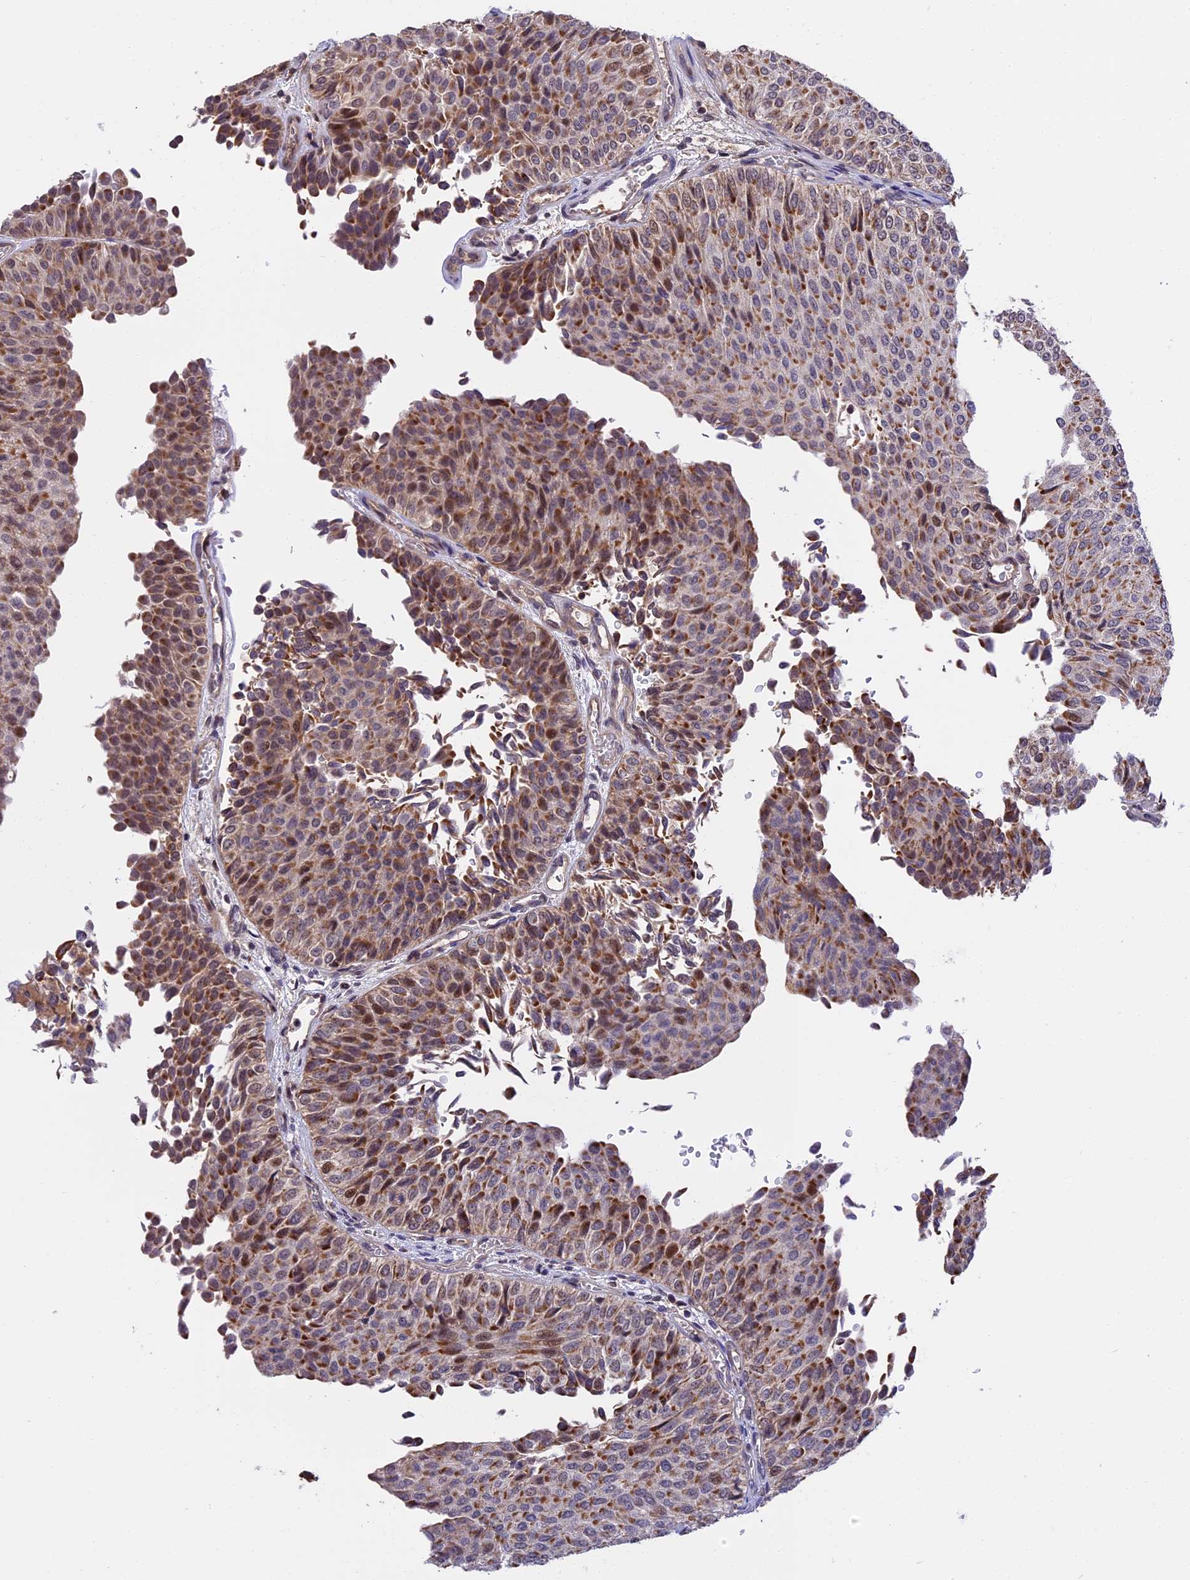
{"staining": {"intensity": "moderate", "quantity": ">75%", "location": "cytoplasmic/membranous,nuclear"}, "tissue": "urothelial cancer", "cell_type": "Tumor cells", "image_type": "cancer", "snomed": [{"axis": "morphology", "description": "Urothelial carcinoma, Low grade"}, {"axis": "topography", "description": "Urinary bladder"}], "caption": "Brown immunohistochemical staining in human urothelial carcinoma (low-grade) displays moderate cytoplasmic/membranous and nuclear positivity in approximately >75% of tumor cells.", "gene": "RERGL", "patient": {"sex": "male", "age": 78}}